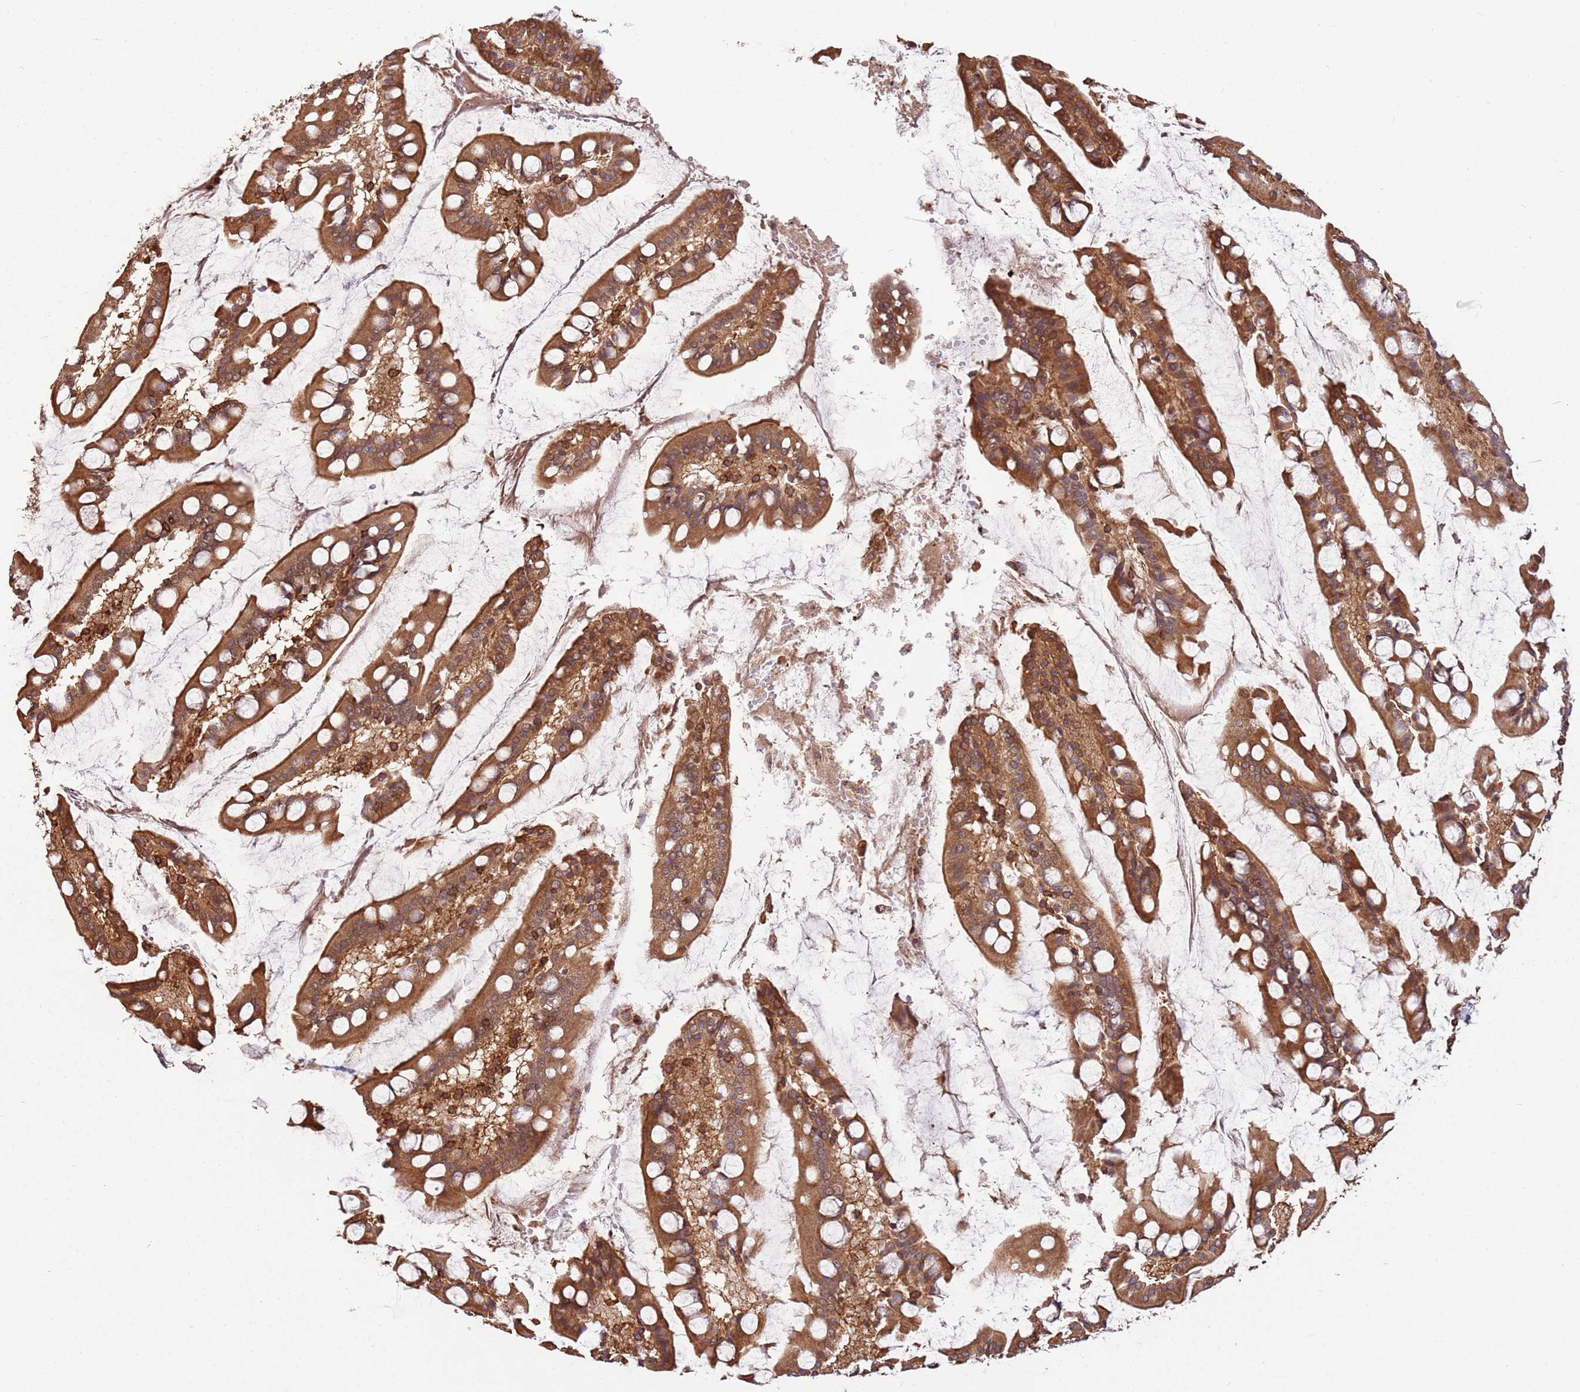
{"staining": {"intensity": "strong", "quantity": ">75%", "location": "cytoplasmic/membranous"}, "tissue": "small intestine", "cell_type": "Glandular cells", "image_type": "normal", "snomed": [{"axis": "morphology", "description": "Normal tissue, NOS"}, {"axis": "topography", "description": "Small intestine"}], "caption": "The histopathology image reveals immunohistochemical staining of unremarkable small intestine. There is strong cytoplasmic/membranous expression is present in about >75% of glandular cells. (DAB = brown stain, brightfield microscopy at high magnification).", "gene": "ACVR2A", "patient": {"sex": "male", "age": 52}}